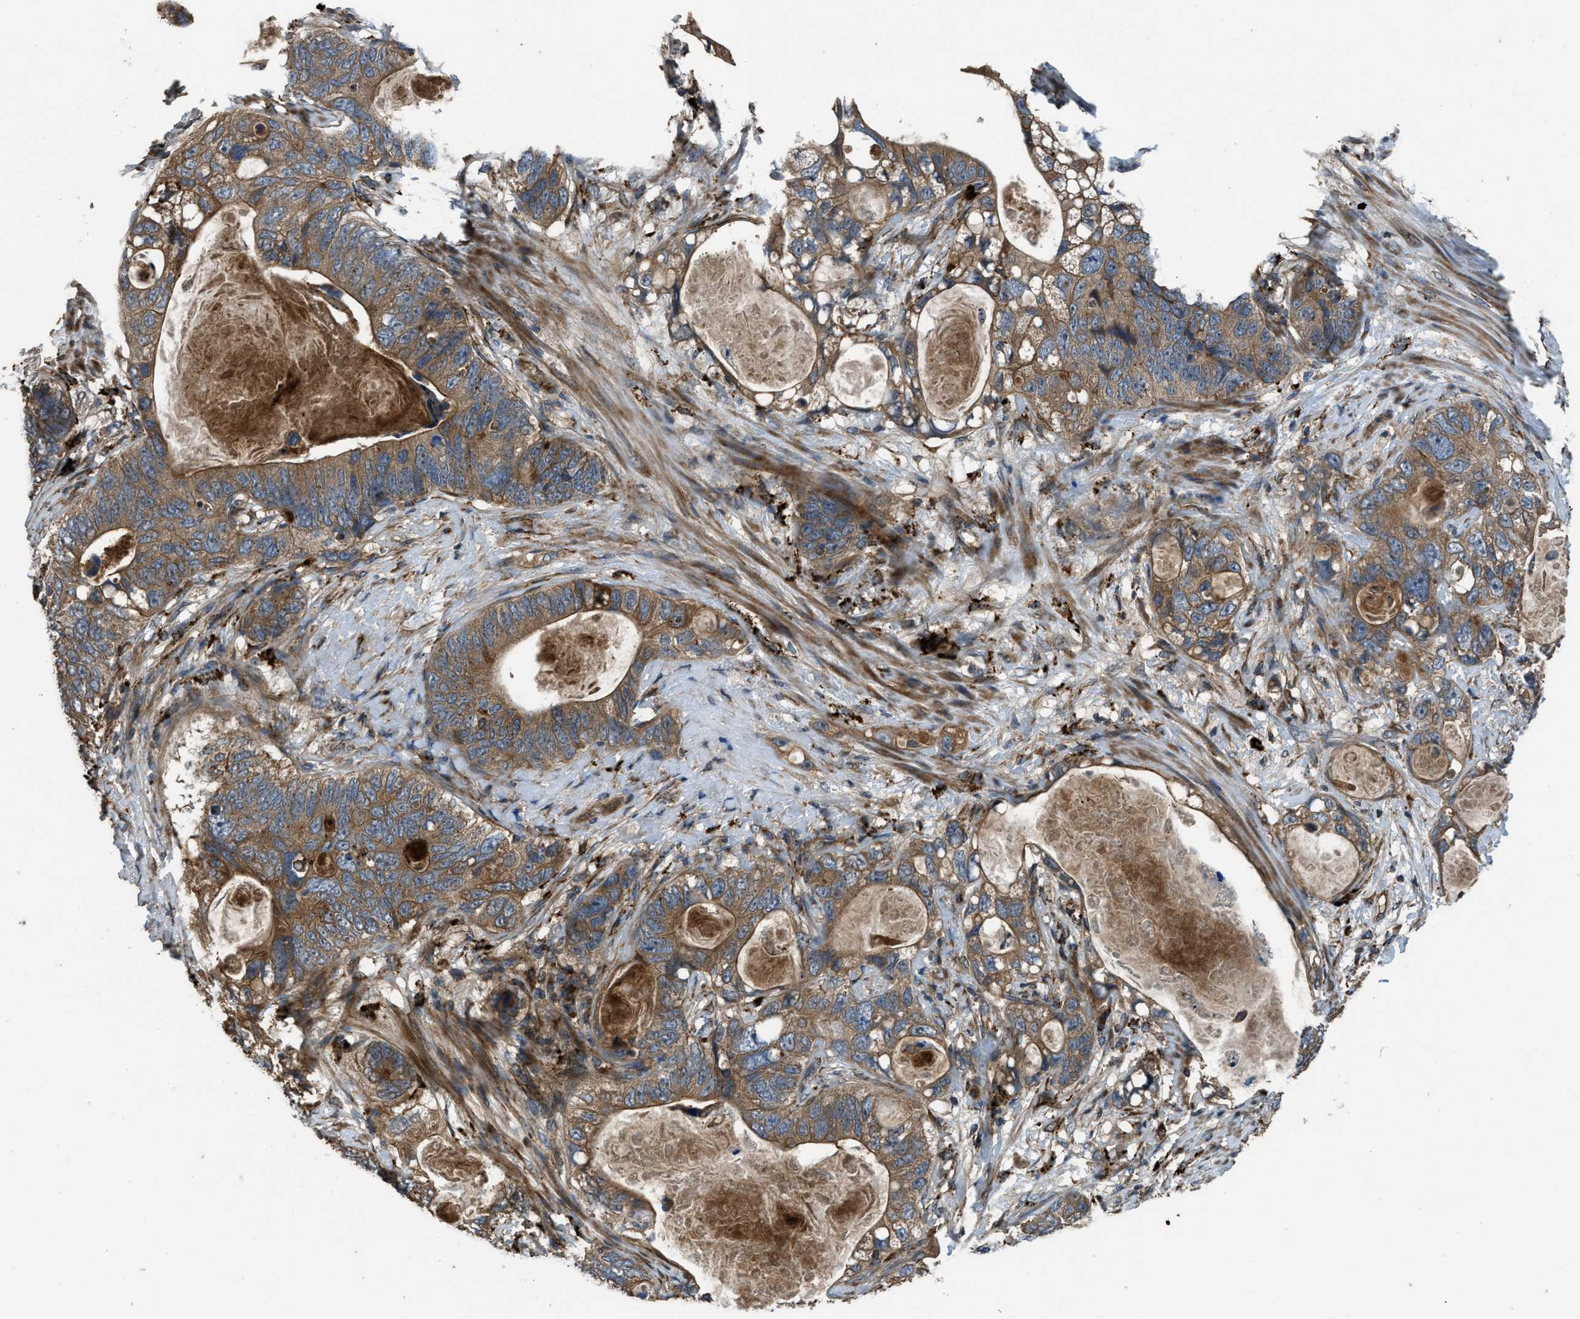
{"staining": {"intensity": "moderate", "quantity": ">75%", "location": "cytoplasmic/membranous"}, "tissue": "stomach cancer", "cell_type": "Tumor cells", "image_type": "cancer", "snomed": [{"axis": "morphology", "description": "Normal tissue, NOS"}, {"axis": "morphology", "description": "Adenocarcinoma, NOS"}, {"axis": "topography", "description": "Stomach"}], "caption": "The image exhibits a brown stain indicating the presence of a protein in the cytoplasmic/membranous of tumor cells in stomach cancer. (DAB IHC with brightfield microscopy, high magnification).", "gene": "GGH", "patient": {"sex": "female", "age": 89}}